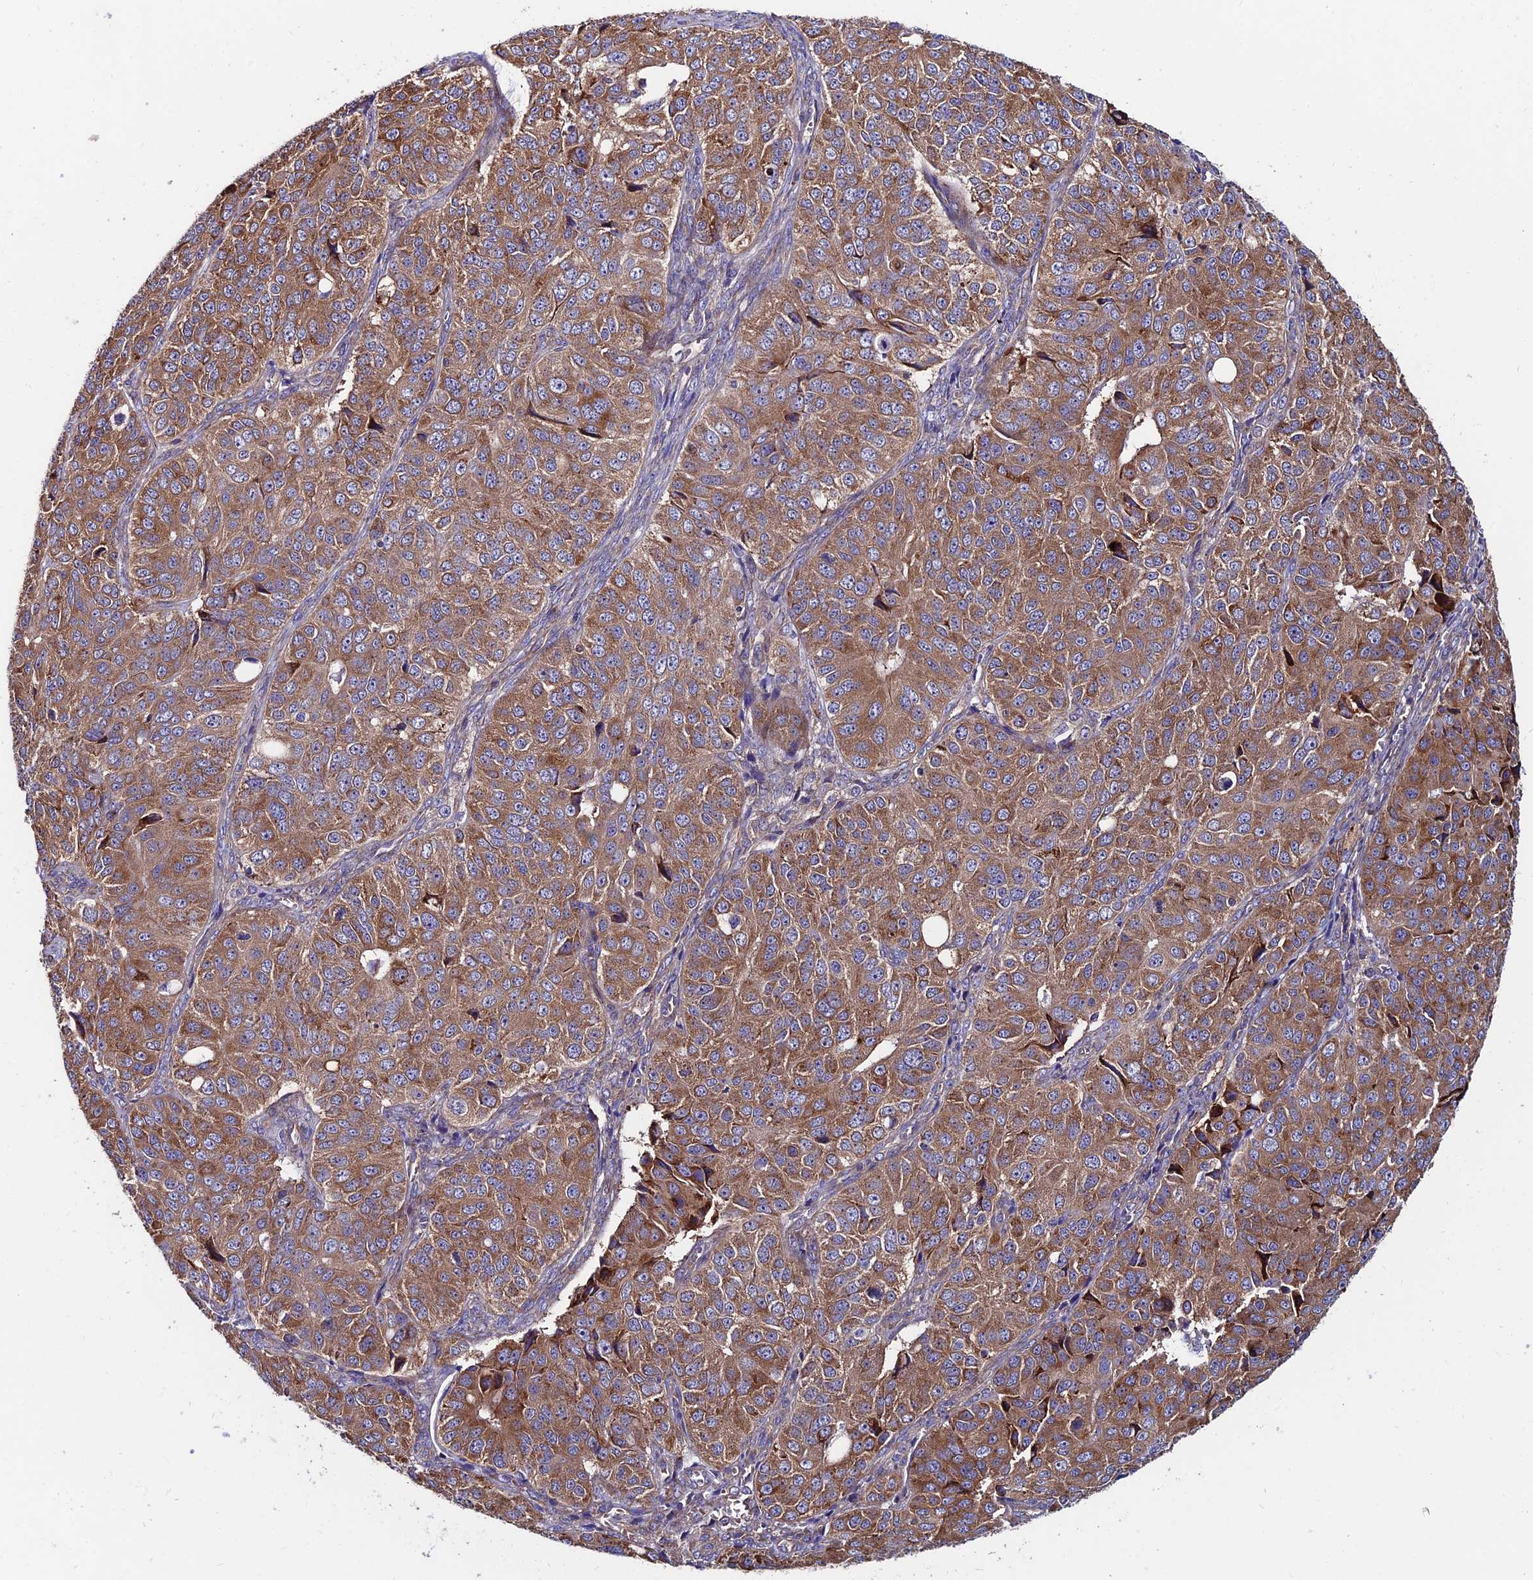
{"staining": {"intensity": "moderate", "quantity": ">75%", "location": "cytoplasmic/membranous"}, "tissue": "ovarian cancer", "cell_type": "Tumor cells", "image_type": "cancer", "snomed": [{"axis": "morphology", "description": "Carcinoma, endometroid"}, {"axis": "topography", "description": "Ovary"}], "caption": "Human ovarian cancer stained for a protein (brown) exhibits moderate cytoplasmic/membranous positive staining in about >75% of tumor cells.", "gene": "EIF3K", "patient": {"sex": "female", "age": 51}}